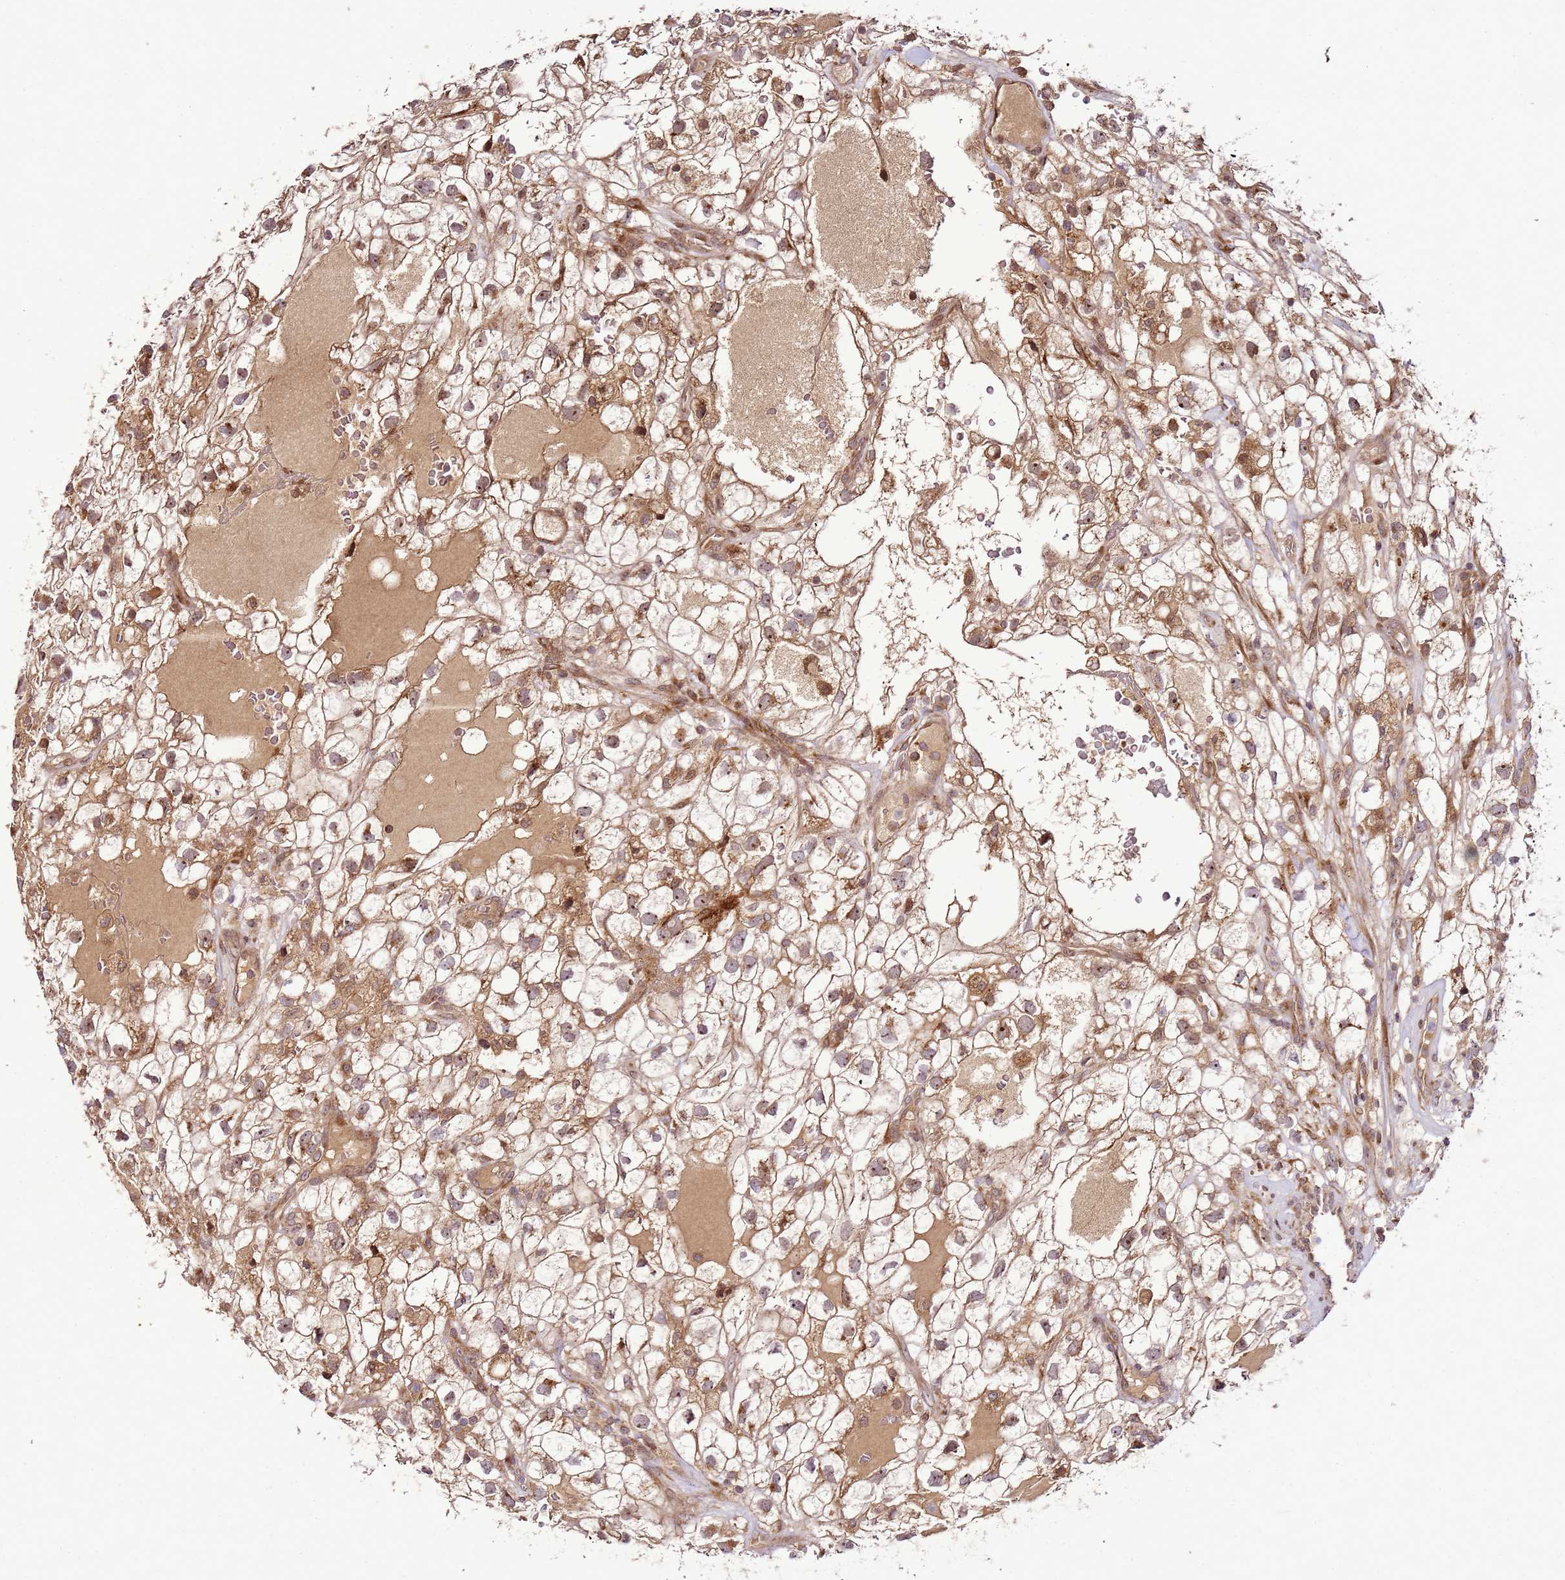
{"staining": {"intensity": "moderate", "quantity": ">75%", "location": "cytoplasmic/membranous,nuclear"}, "tissue": "renal cancer", "cell_type": "Tumor cells", "image_type": "cancer", "snomed": [{"axis": "morphology", "description": "Adenocarcinoma, NOS"}, {"axis": "topography", "description": "Kidney"}], "caption": "A medium amount of moderate cytoplasmic/membranous and nuclear positivity is appreciated in approximately >75% of tumor cells in renal cancer tissue. (DAB IHC, brown staining for protein, blue staining for nuclei).", "gene": "RASA3", "patient": {"sex": "male", "age": 59}}